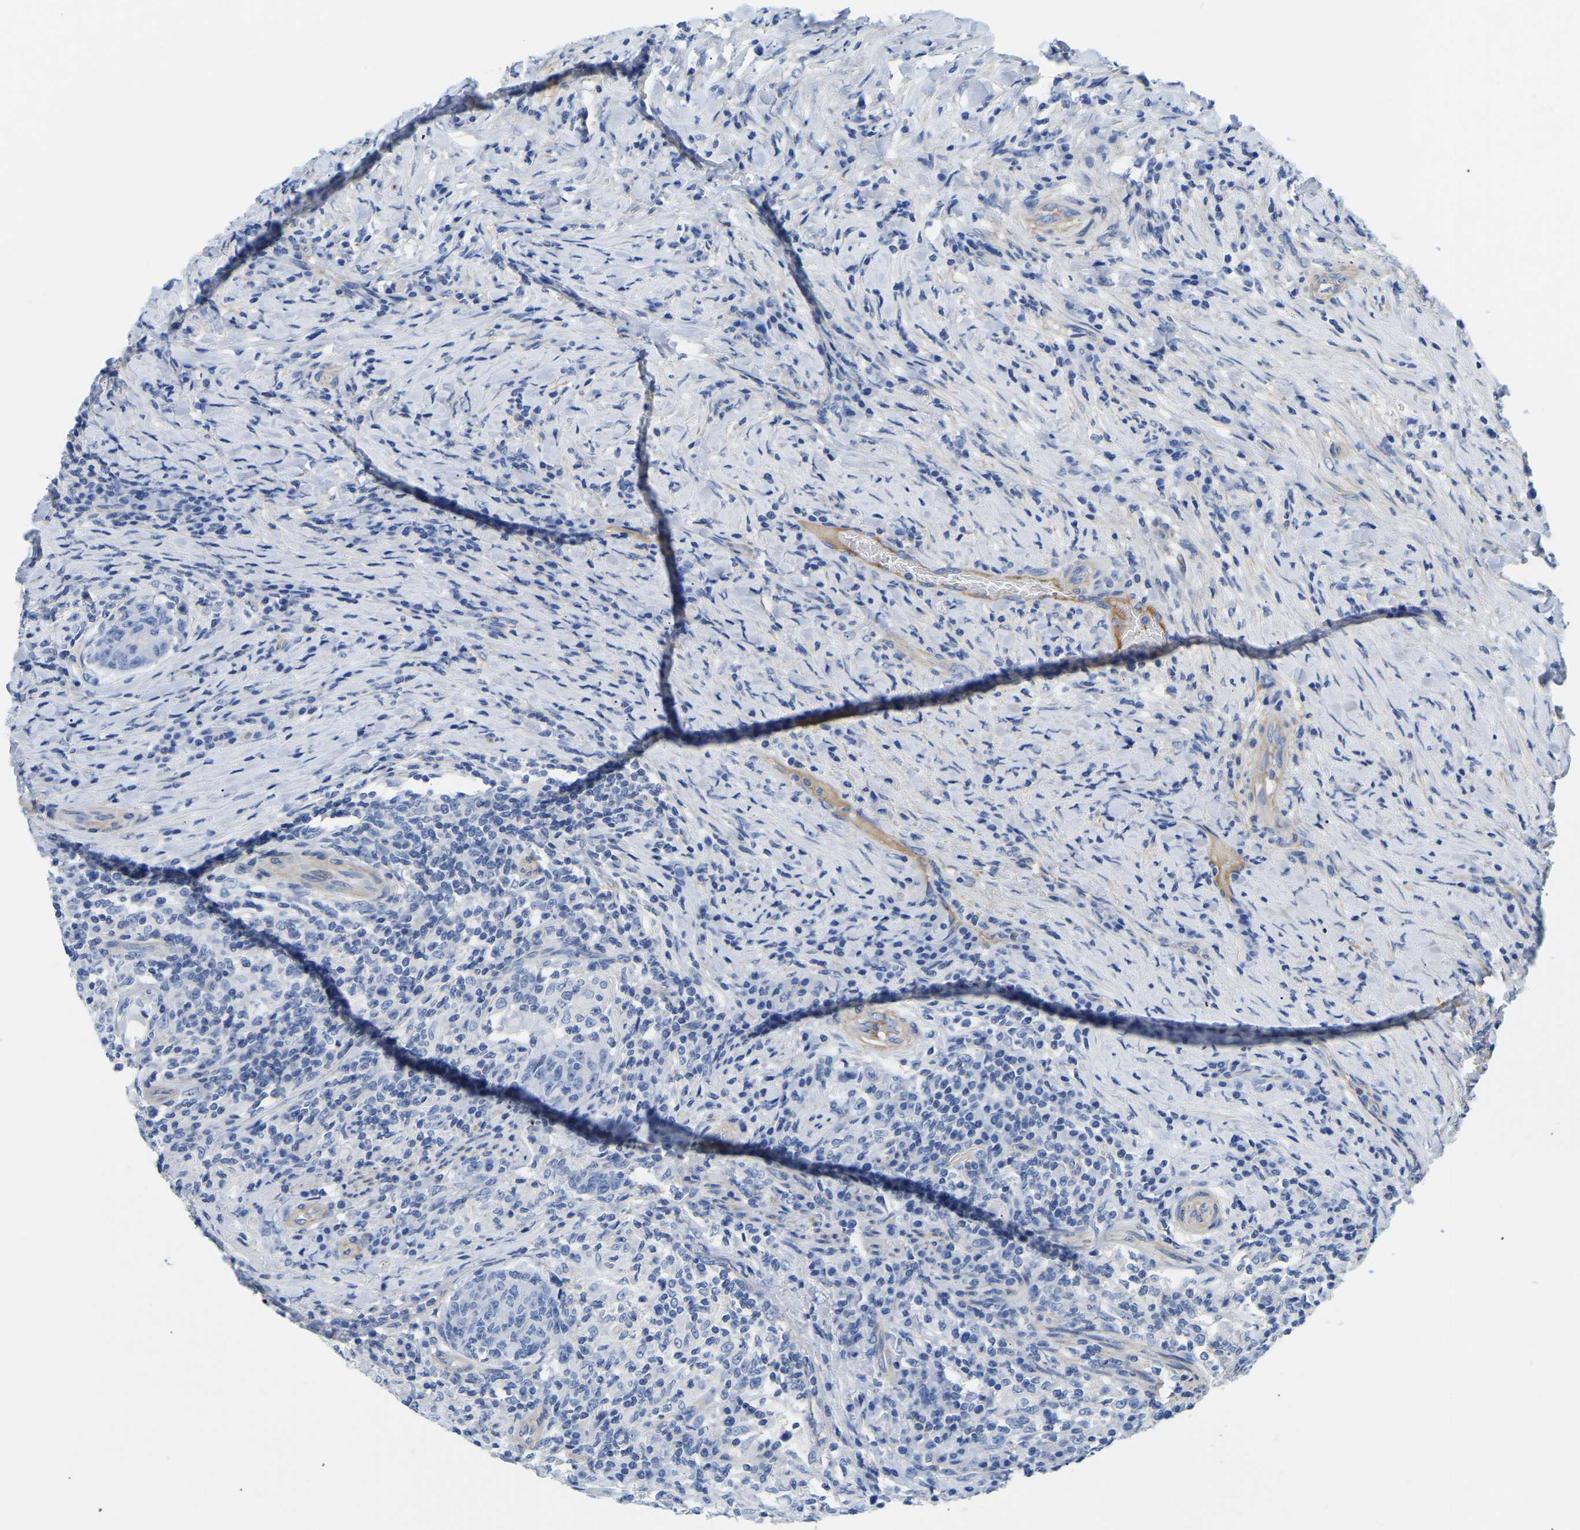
{"staining": {"intensity": "negative", "quantity": "none", "location": "none"}, "tissue": "colorectal cancer", "cell_type": "Tumor cells", "image_type": "cancer", "snomed": [{"axis": "morphology", "description": "Normal tissue, NOS"}, {"axis": "morphology", "description": "Adenocarcinoma, NOS"}, {"axis": "topography", "description": "Colon"}], "caption": "This micrograph is of colorectal cancer stained with immunohistochemistry (IHC) to label a protein in brown with the nuclei are counter-stained blue. There is no positivity in tumor cells. (DAB IHC with hematoxylin counter stain).", "gene": "UPK3A", "patient": {"sex": "female", "age": 75}}